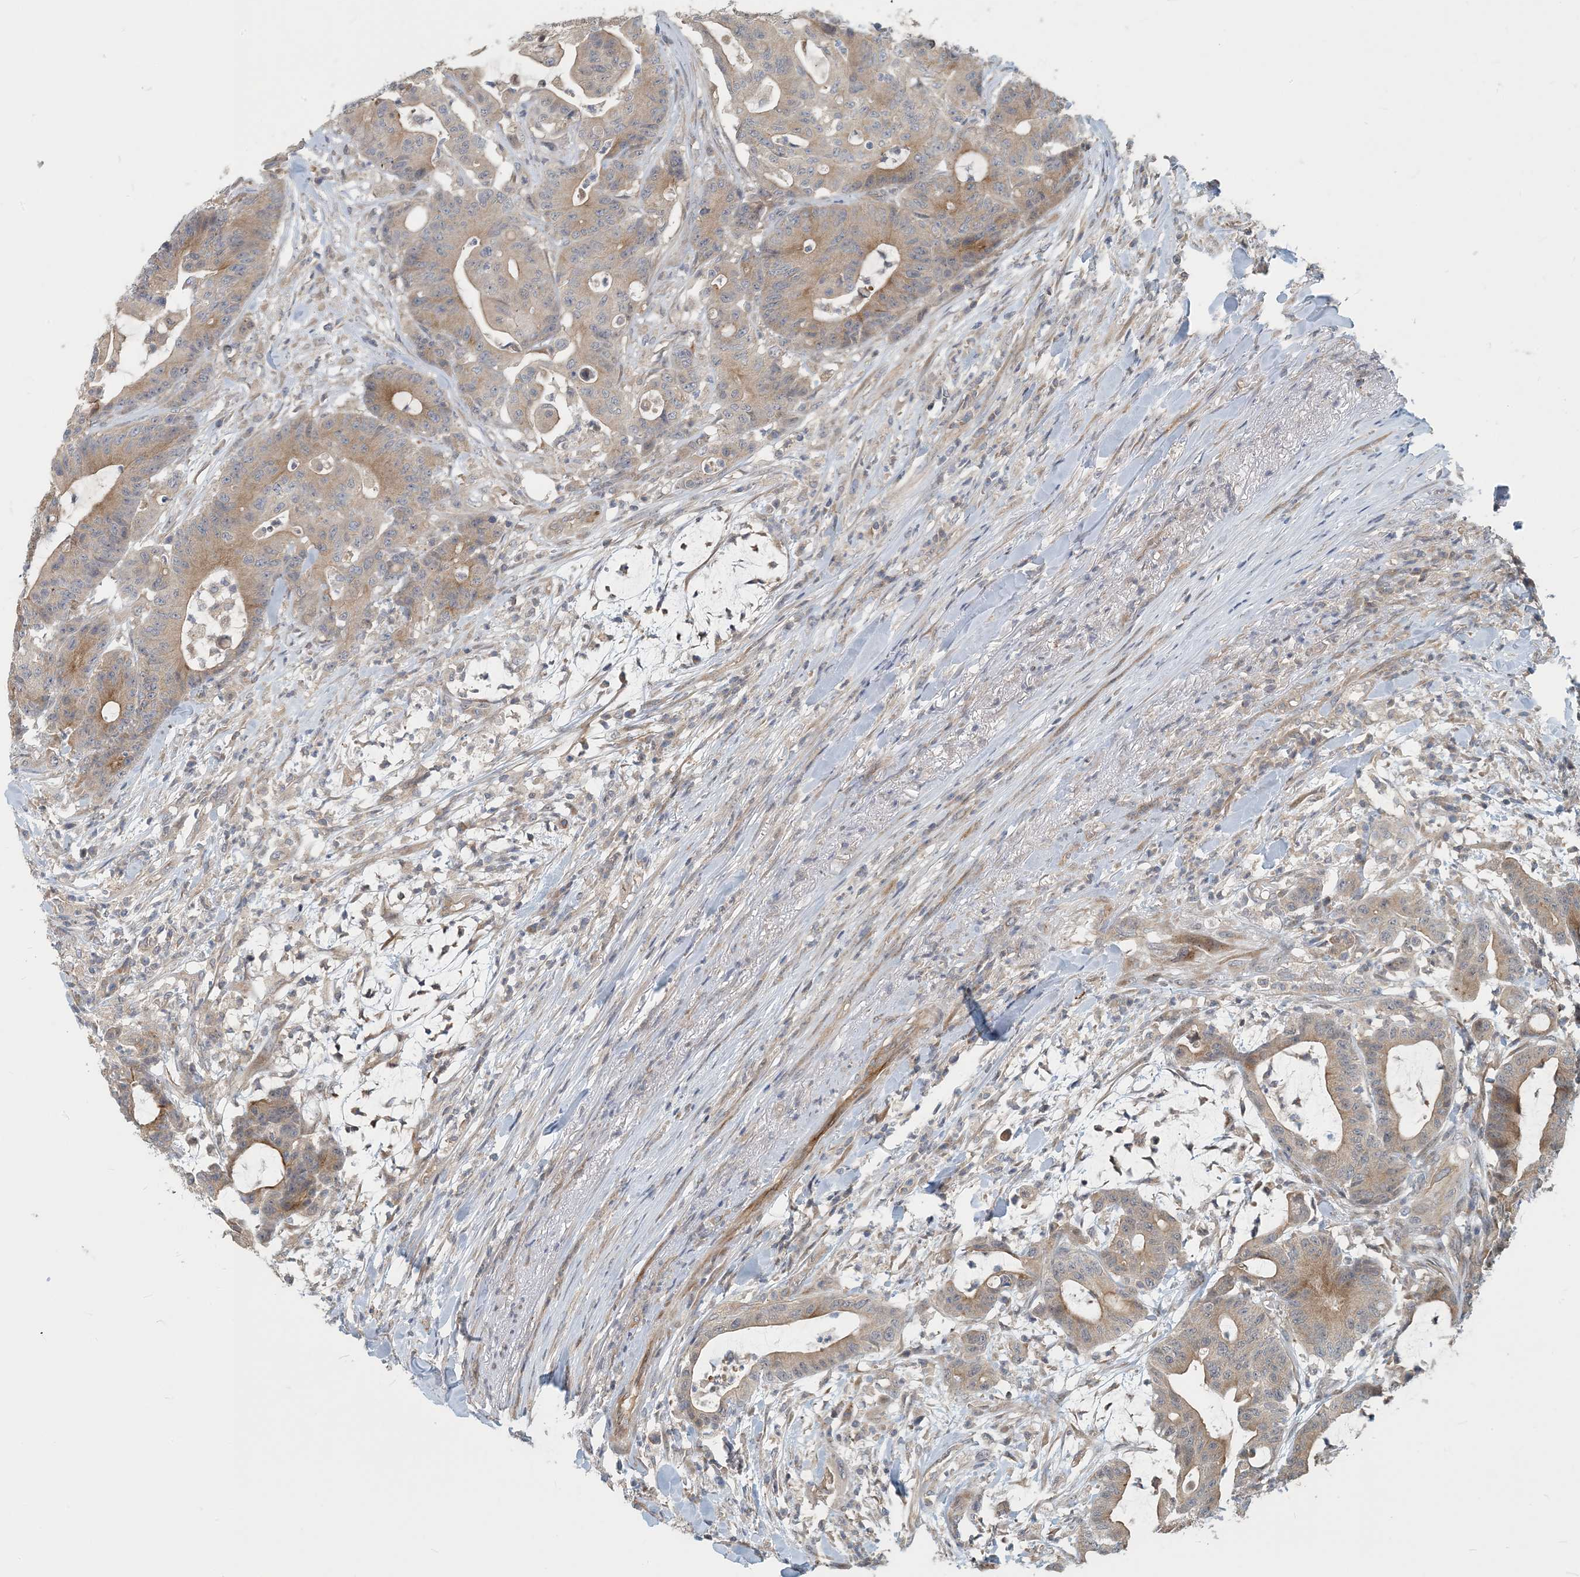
{"staining": {"intensity": "moderate", "quantity": ">75%", "location": "cytoplasmic/membranous"}, "tissue": "colorectal cancer", "cell_type": "Tumor cells", "image_type": "cancer", "snomed": [{"axis": "morphology", "description": "Adenocarcinoma, NOS"}, {"axis": "topography", "description": "Colon"}], "caption": "Immunohistochemistry photomicrograph of neoplastic tissue: human adenocarcinoma (colorectal) stained using immunohistochemistry demonstrates medium levels of moderate protein expression localized specifically in the cytoplasmic/membranous of tumor cells, appearing as a cytoplasmic/membranous brown color.", "gene": "ZBTB3", "patient": {"sex": "female", "age": 84}}